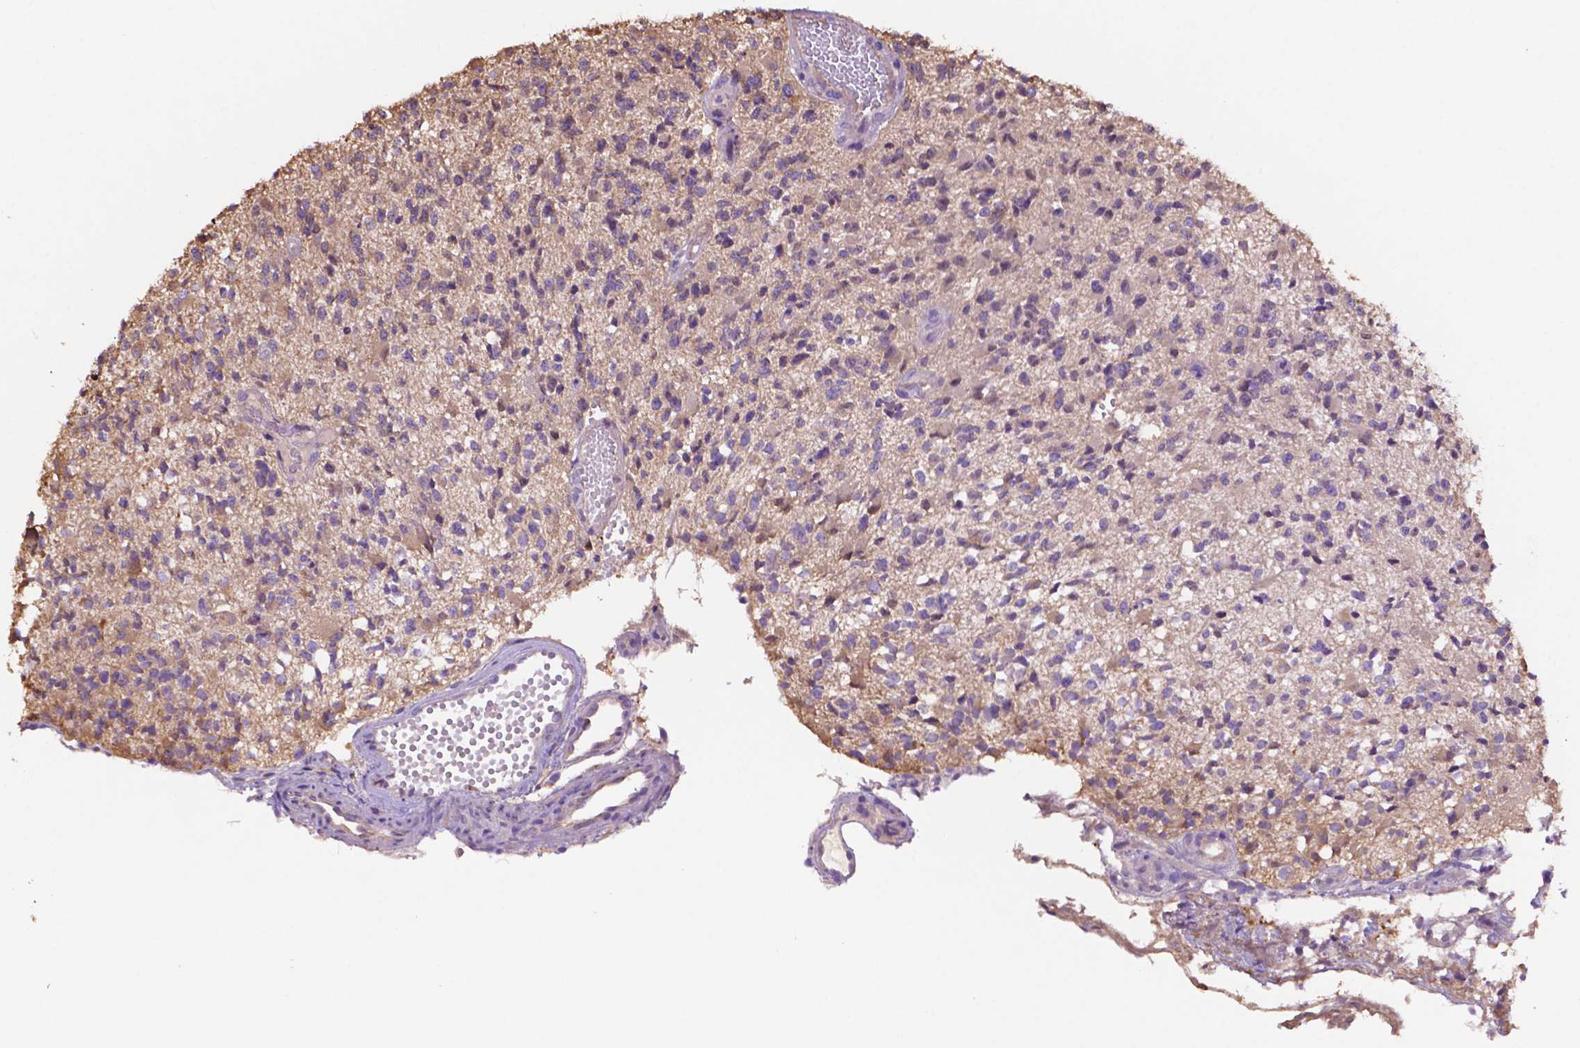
{"staining": {"intensity": "negative", "quantity": "none", "location": "none"}, "tissue": "glioma", "cell_type": "Tumor cells", "image_type": "cancer", "snomed": [{"axis": "morphology", "description": "Glioma, malignant, High grade"}, {"axis": "topography", "description": "Brain"}], "caption": "High power microscopy image of an immunohistochemistry (IHC) micrograph of glioma, revealing no significant staining in tumor cells.", "gene": "GDPD5", "patient": {"sex": "female", "age": 63}}